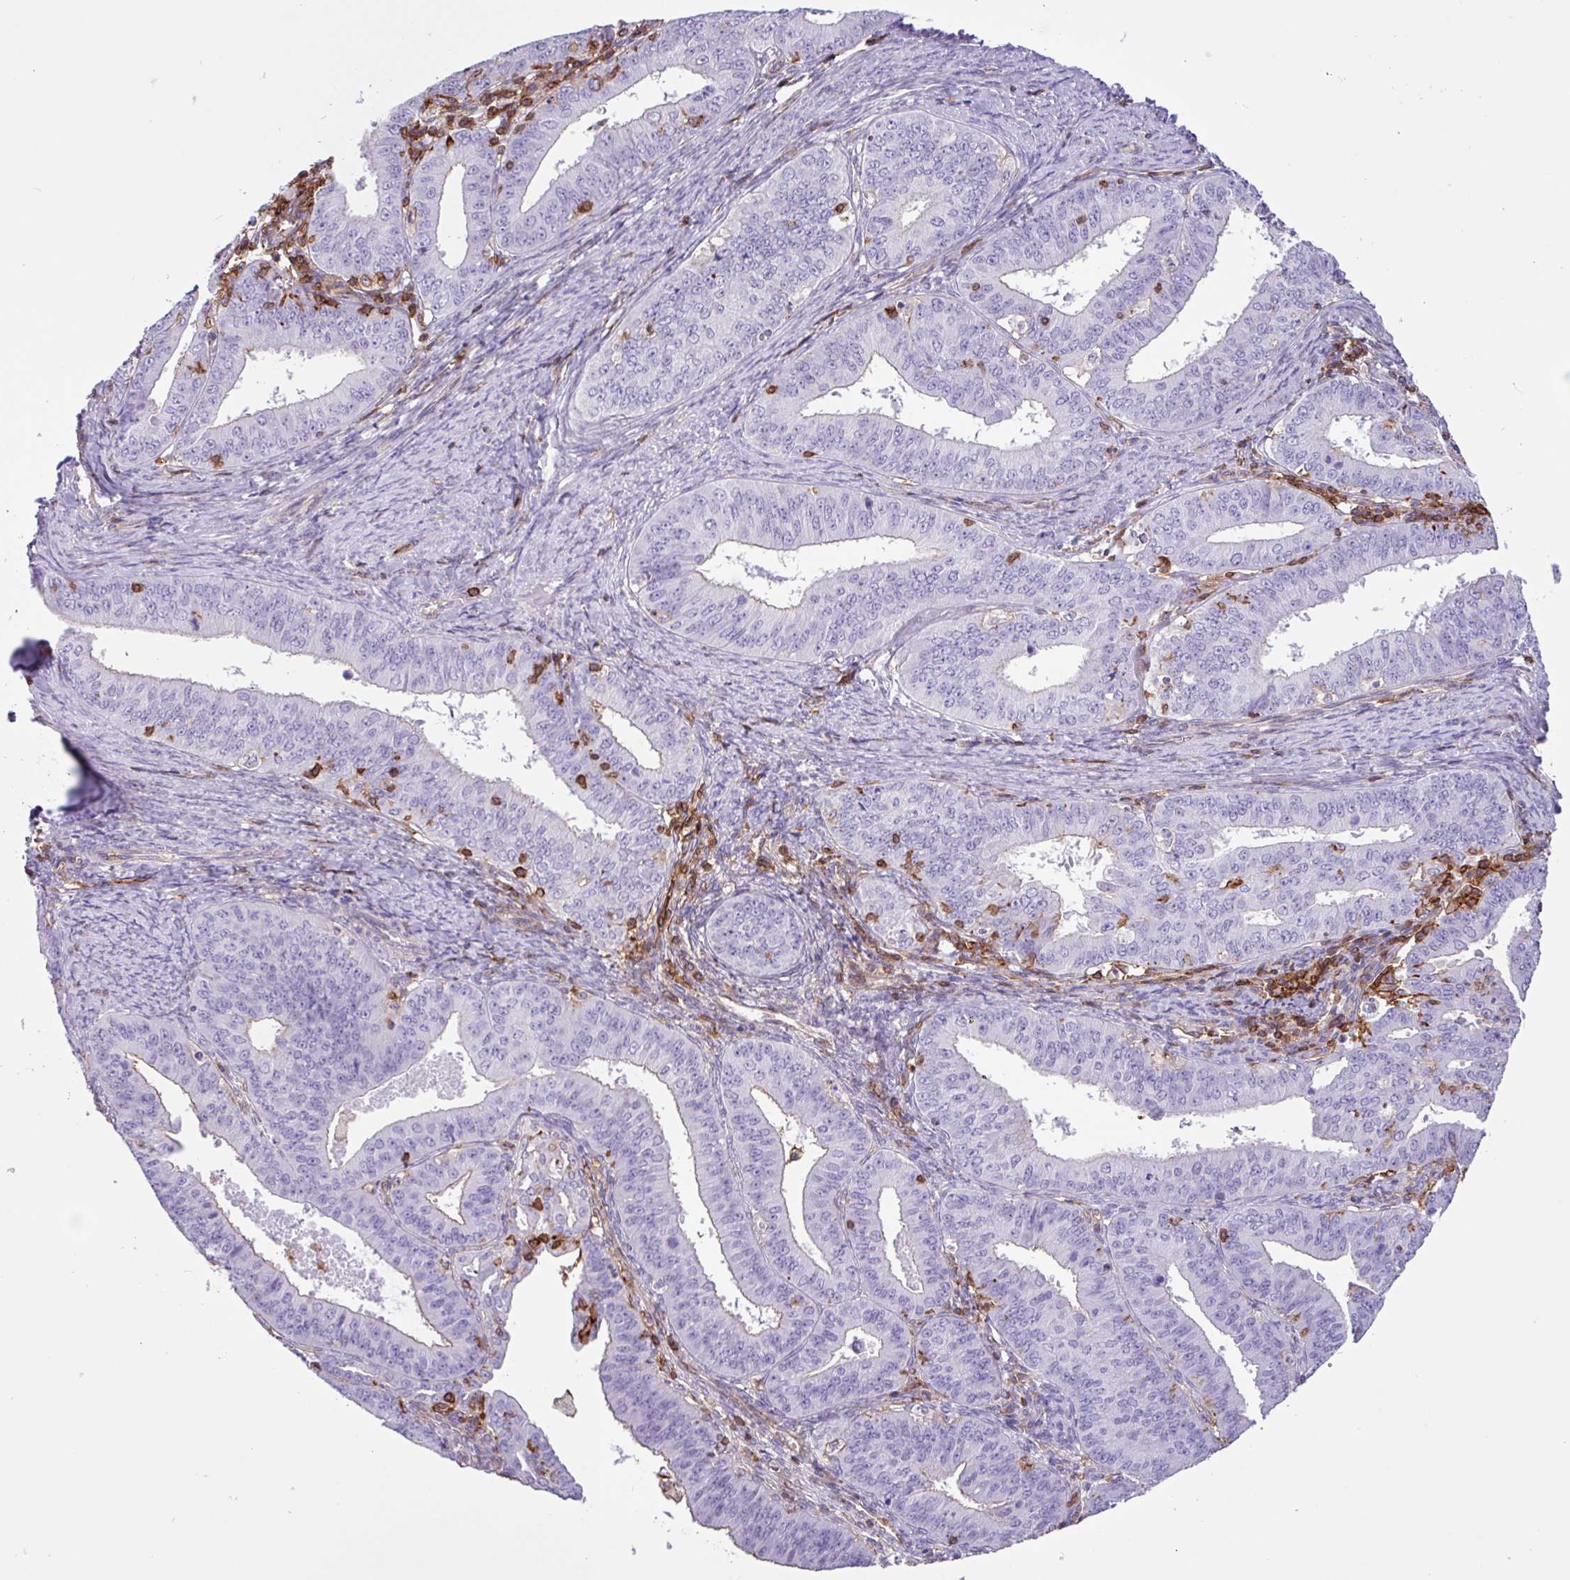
{"staining": {"intensity": "negative", "quantity": "none", "location": "none"}, "tissue": "endometrial cancer", "cell_type": "Tumor cells", "image_type": "cancer", "snomed": [{"axis": "morphology", "description": "Adenocarcinoma, NOS"}, {"axis": "topography", "description": "Endometrium"}], "caption": "Immunohistochemistry (IHC) of human adenocarcinoma (endometrial) demonstrates no expression in tumor cells.", "gene": "PPP1R18", "patient": {"sex": "female", "age": 73}}